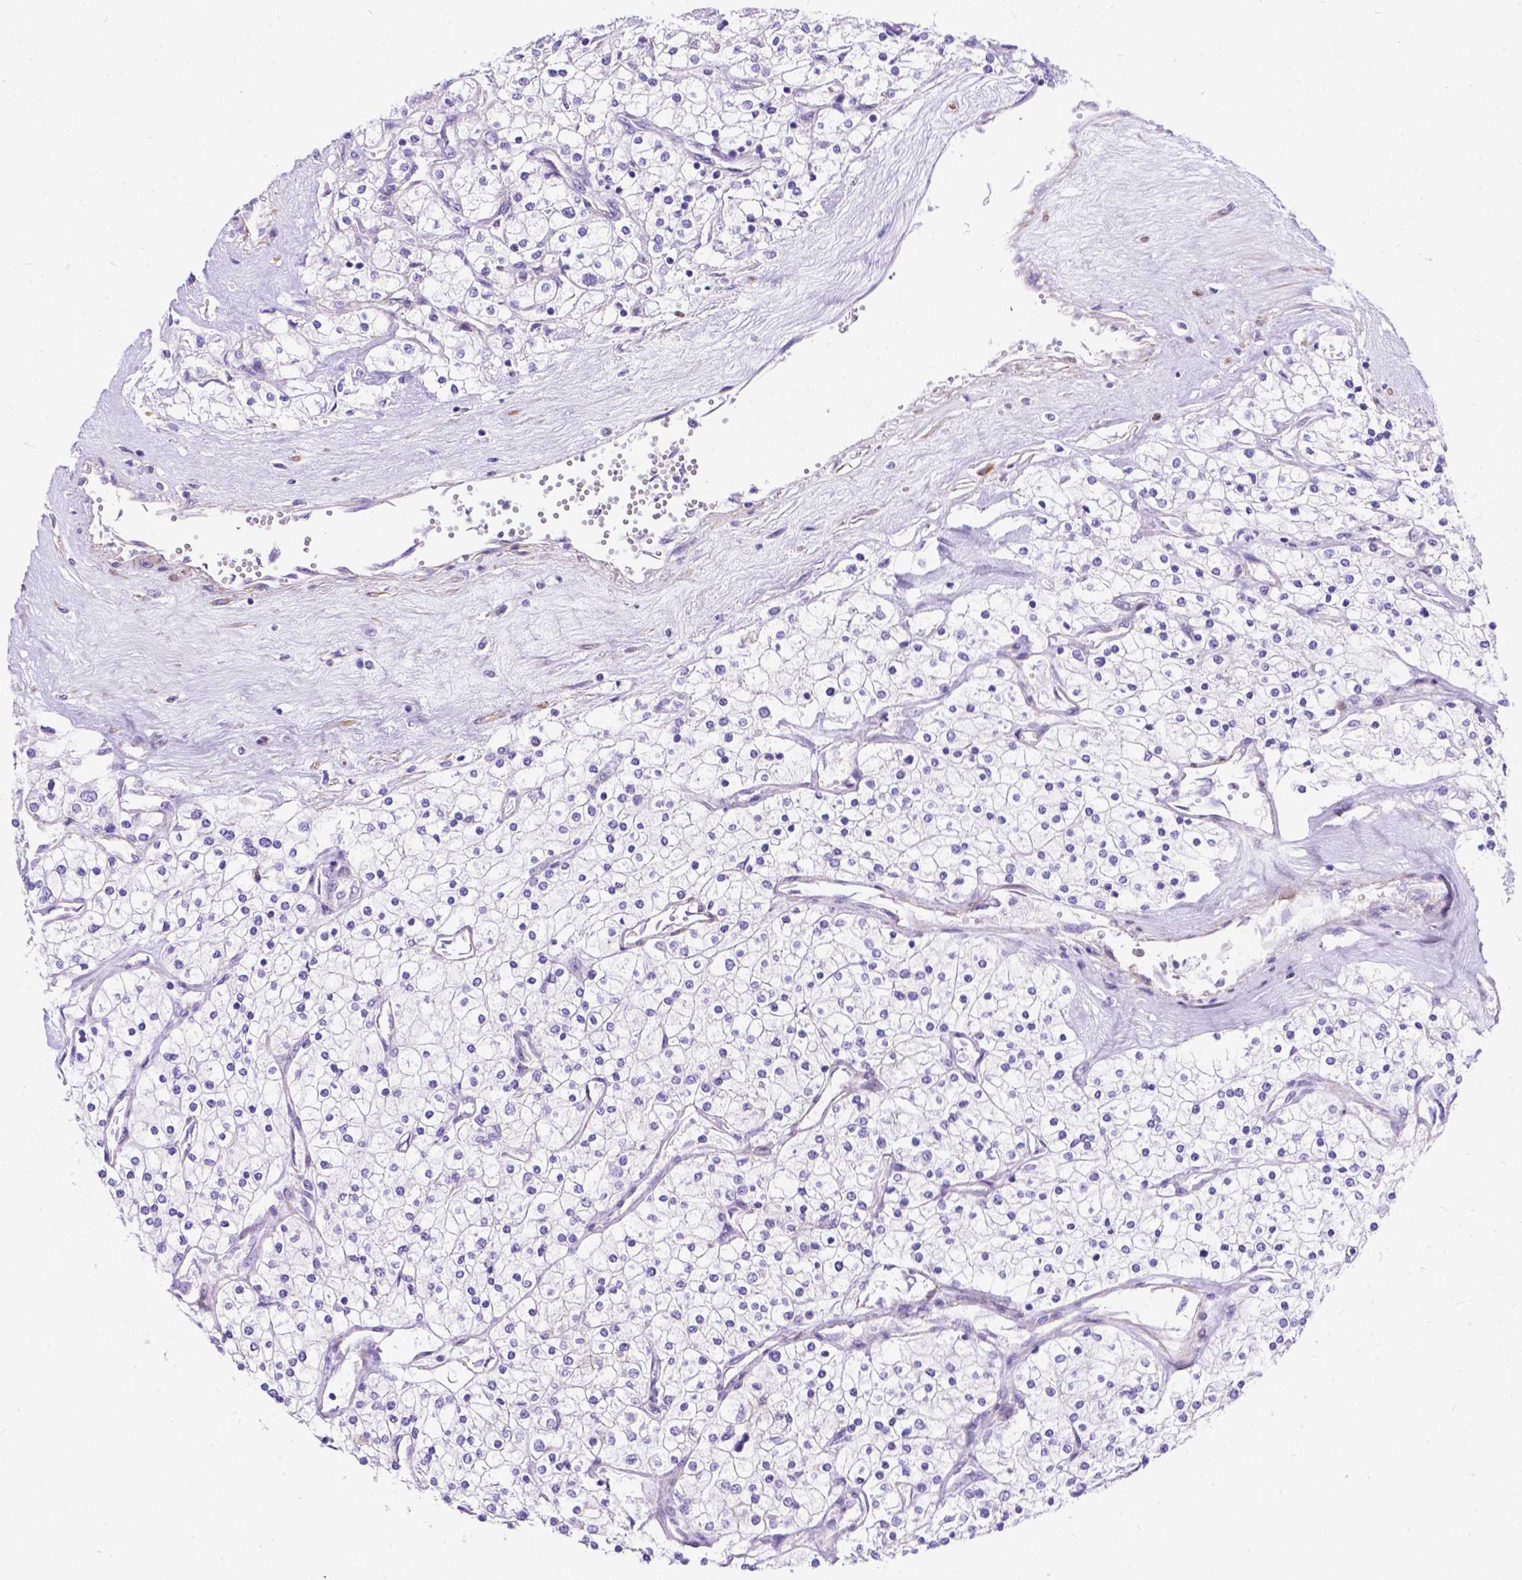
{"staining": {"intensity": "negative", "quantity": "none", "location": "none"}, "tissue": "renal cancer", "cell_type": "Tumor cells", "image_type": "cancer", "snomed": [{"axis": "morphology", "description": "Adenocarcinoma, NOS"}, {"axis": "topography", "description": "Kidney"}], "caption": "Immunohistochemistry (IHC) of human adenocarcinoma (renal) displays no positivity in tumor cells.", "gene": "PALS1", "patient": {"sex": "male", "age": 80}}